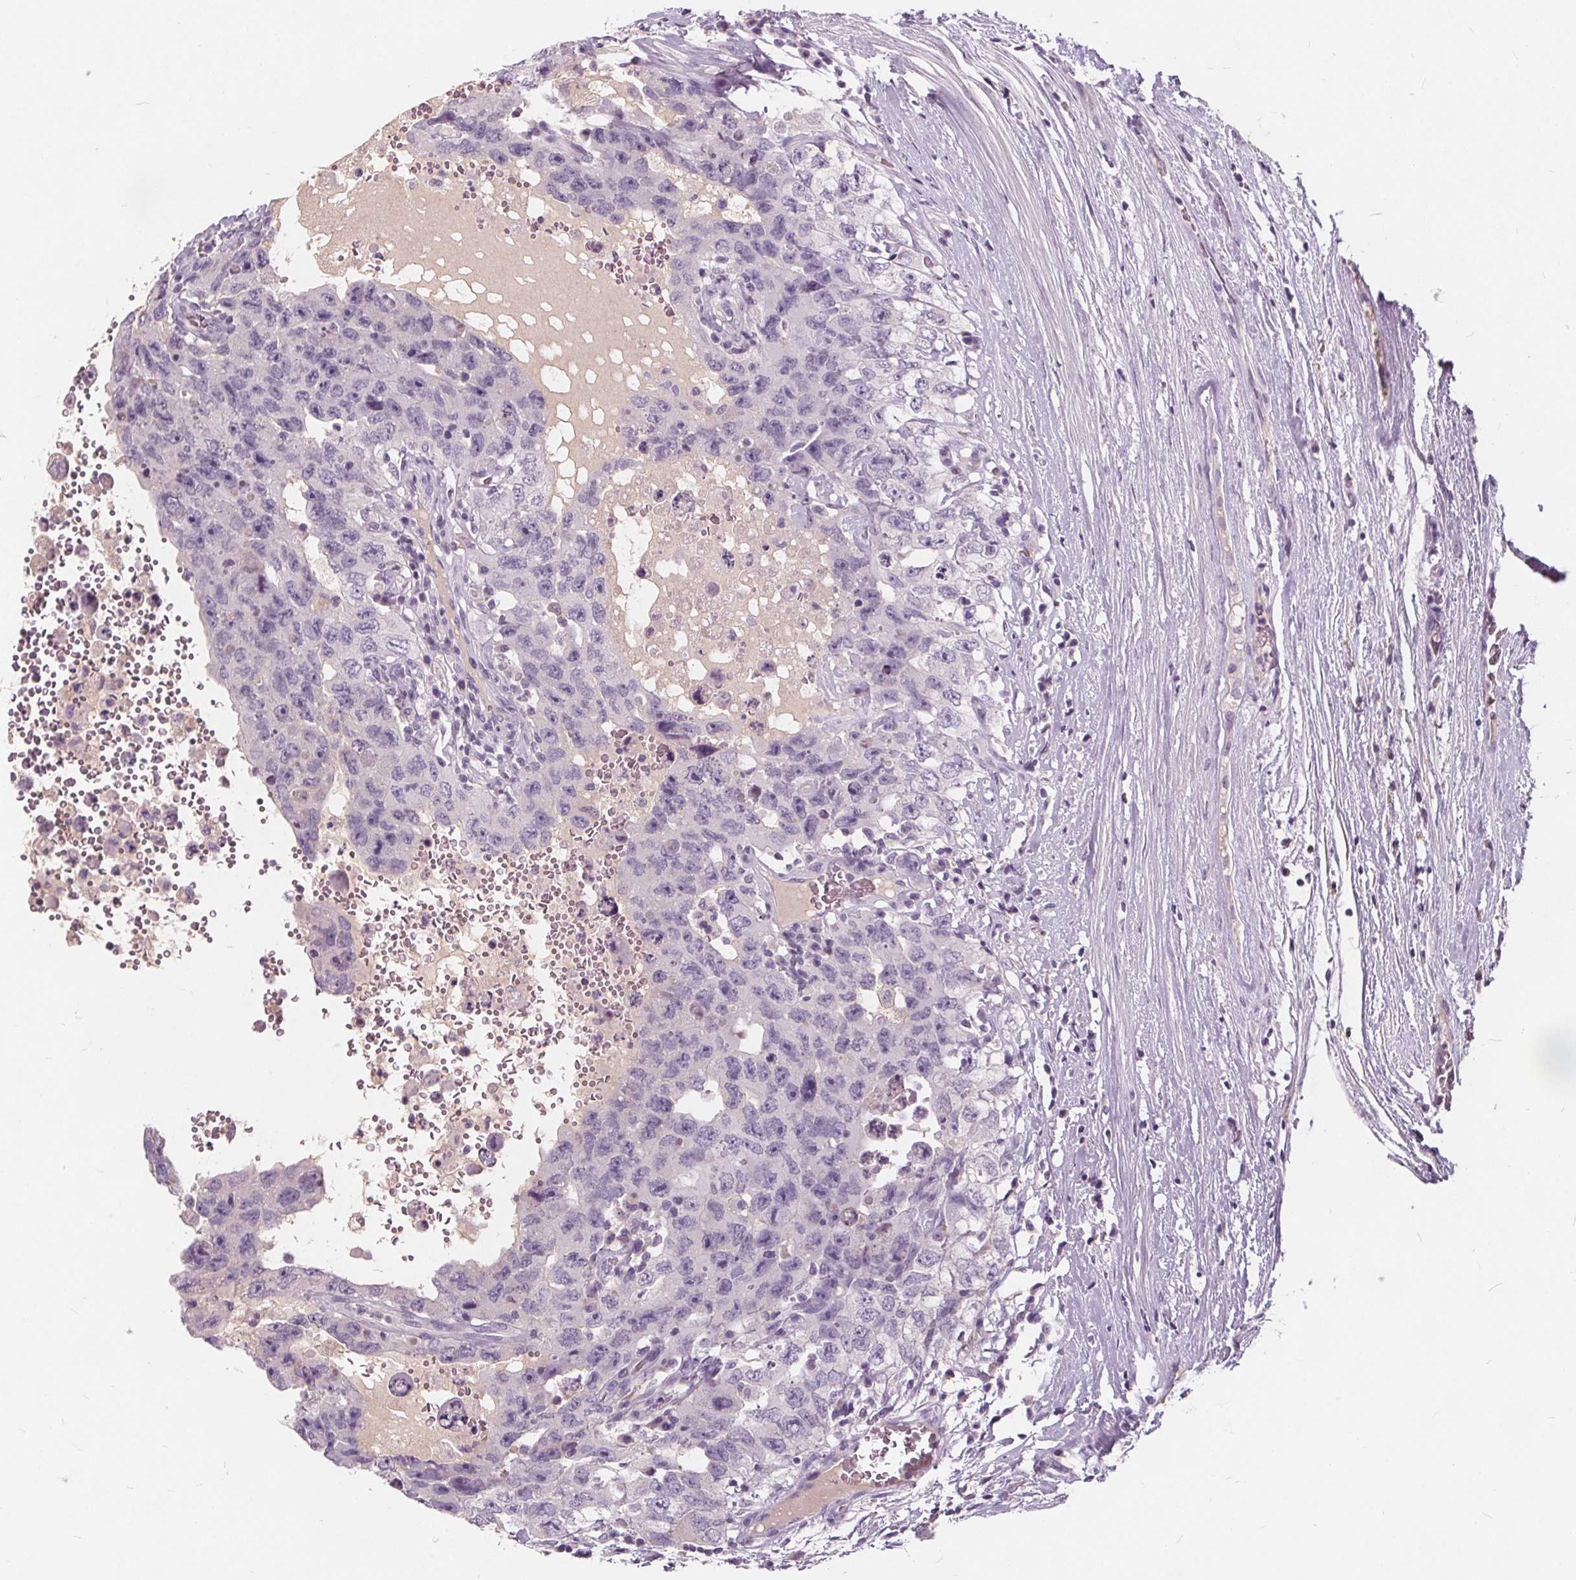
{"staining": {"intensity": "negative", "quantity": "none", "location": "none"}, "tissue": "testis cancer", "cell_type": "Tumor cells", "image_type": "cancer", "snomed": [{"axis": "morphology", "description": "Carcinoma, Embryonal, NOS"}, {"axis": "topography", "description": "Testis"}], "caption": "Tumor cells show no significant protein expression in testis cancer (embryonal carcinoma).", "gene": "PLA2G2E", "patient": {"sex": "male", "age": 26}}